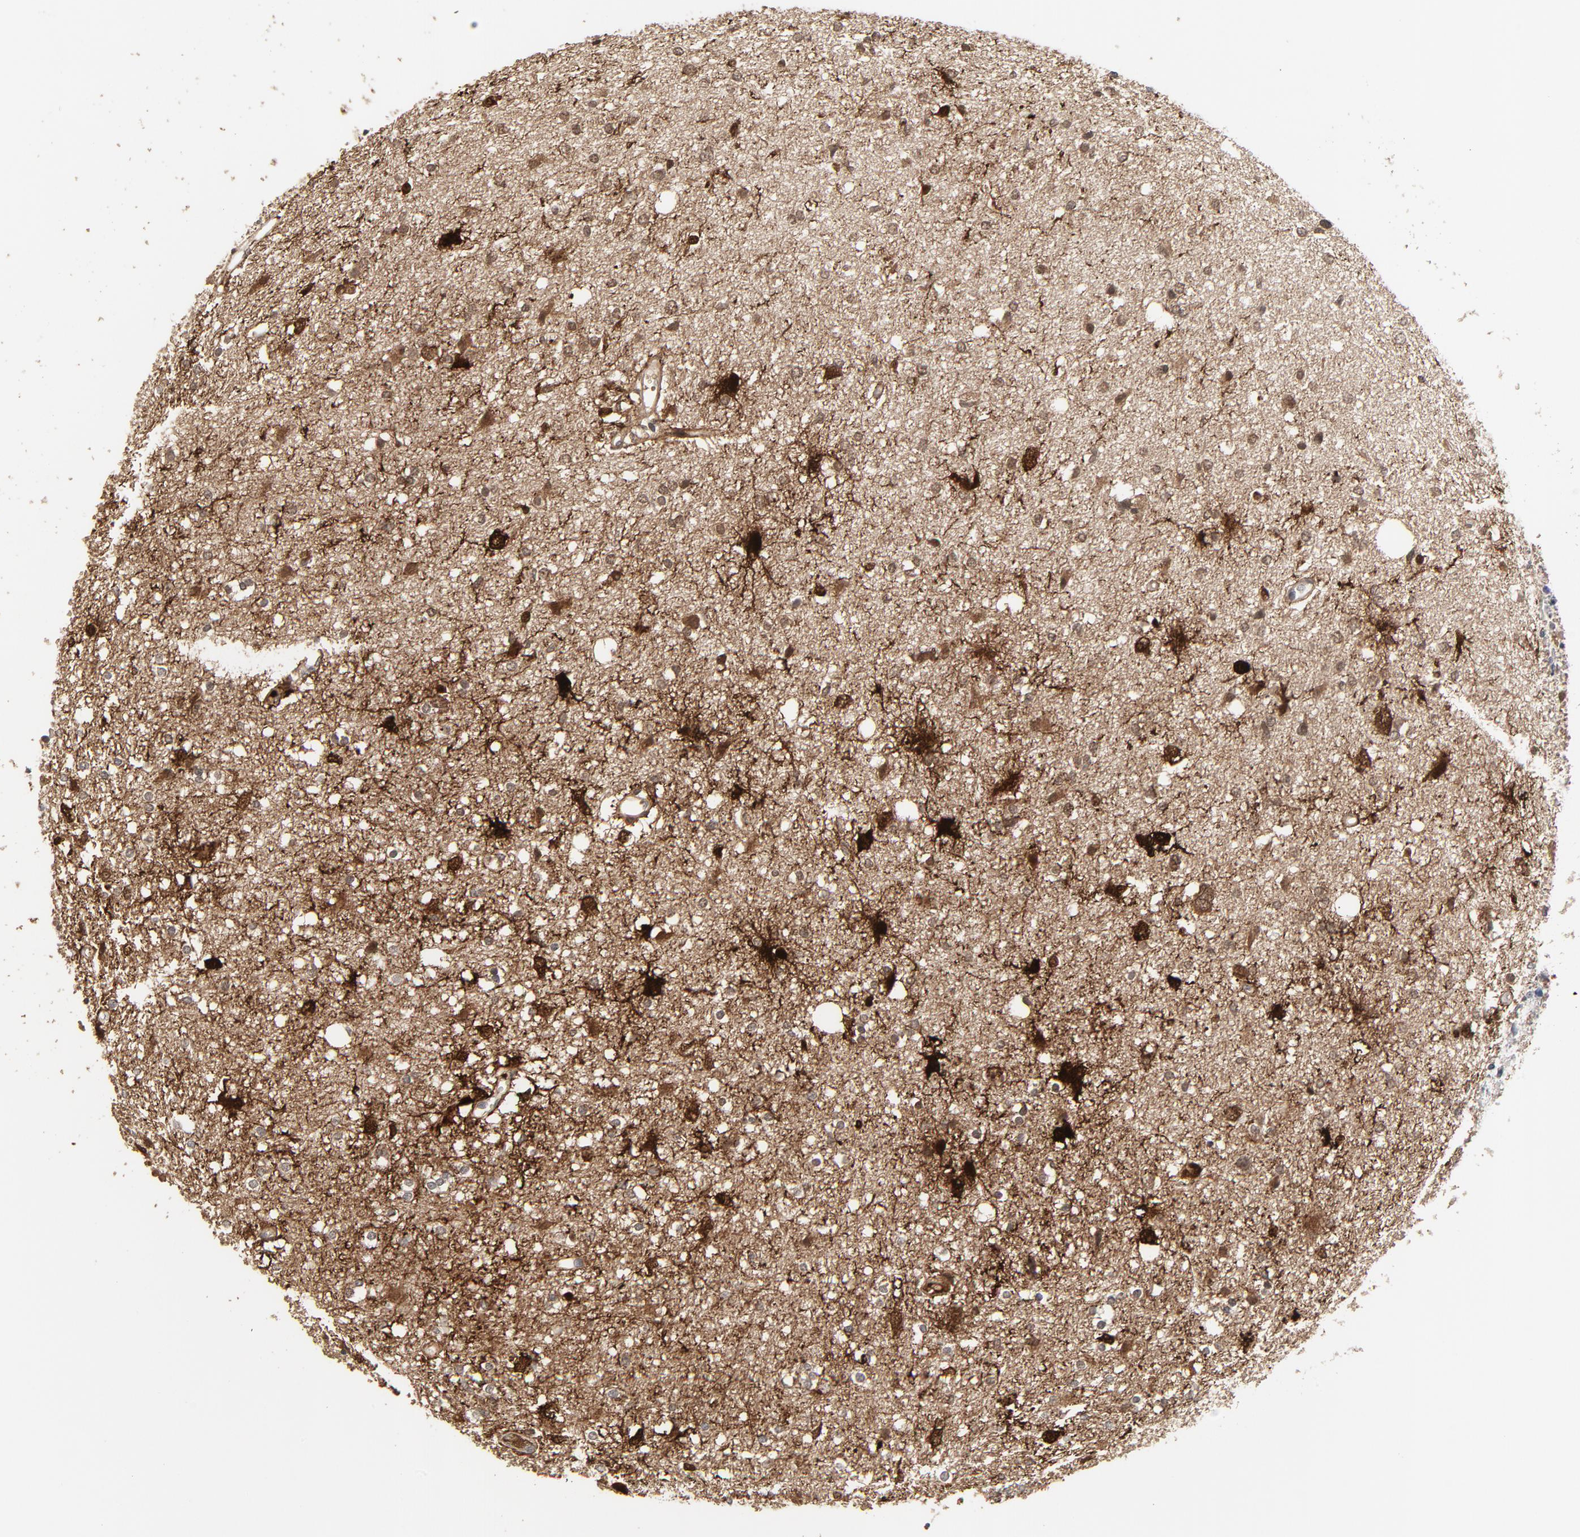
{"staining": {"intensity": "moderate", "quantity": ">75%", "location": "cytoplasmic/membranous,nuclear"}, "tissue": "glioma", "cell_type": "Tumor cells", "image_type": "cancer", "snomed": [{"axis": "morphology", "description": "Glioma, malignant, High grade"}, {"axis": "topography", "description": "Brain"}], "caption": "A micrograph showing moderate cytoplasmic/membranous and nuclear staining in approximately >75% of tumor cells in glioma, as visualized by brown immunohistochemical staining.", "gene": "MT3", "patient": {"sex": "female", "age": 59}}